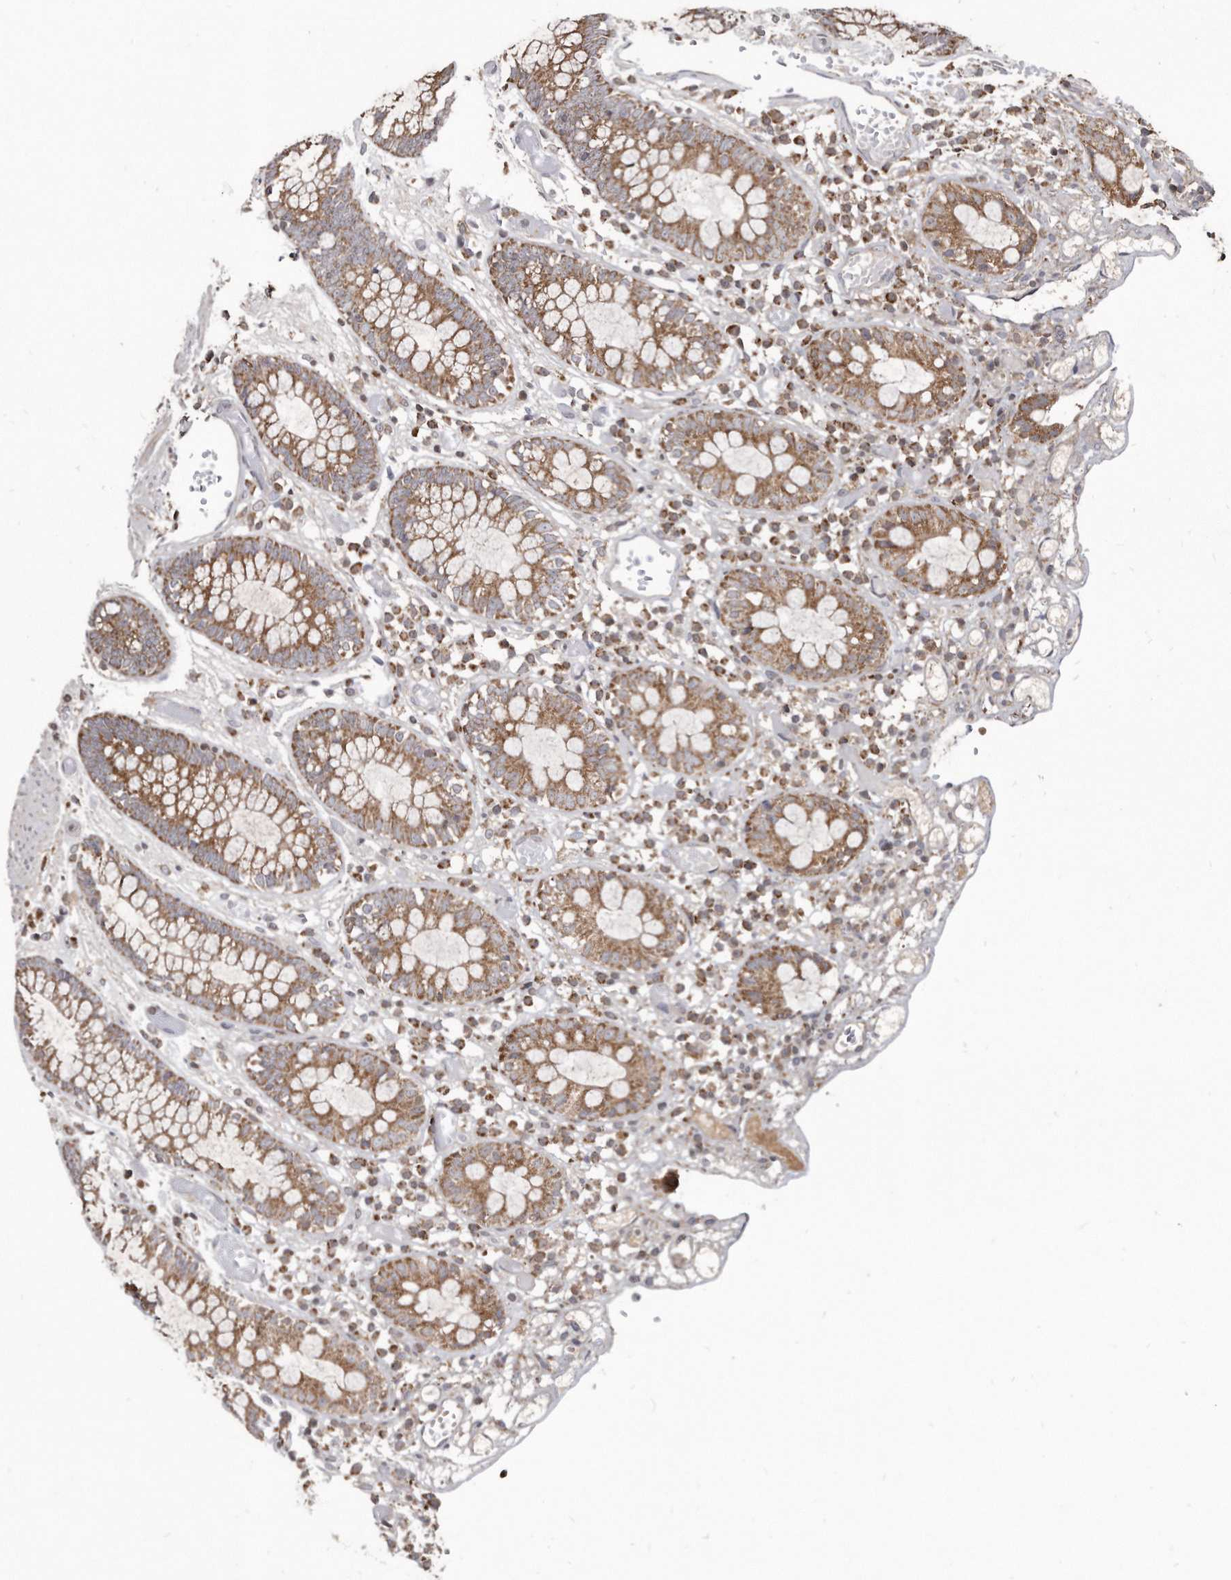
{"staining": {"intensity": "weak", "quantity": ">75%", "location": "cytoplasmic/membranous"}, "tissue": "colon", "cell_type": "Endothelial cells", "image_type": "normal", "snomed": [{"axis": "morphology", "description": "Normal tissue, NOS"}, {"axis": "topography", "description": "Colon"}], "caption": "Protein staining of benign colon shows weak cytoplasmic/membranous staining in about >75% of endothelial cells. (DAB (3,3'-diaminobenzidine) IHC, brown staining for protein, blue staining for nuclei).", "gene": "FAM136A", "patient": {"sex": "male", "age": 14}}